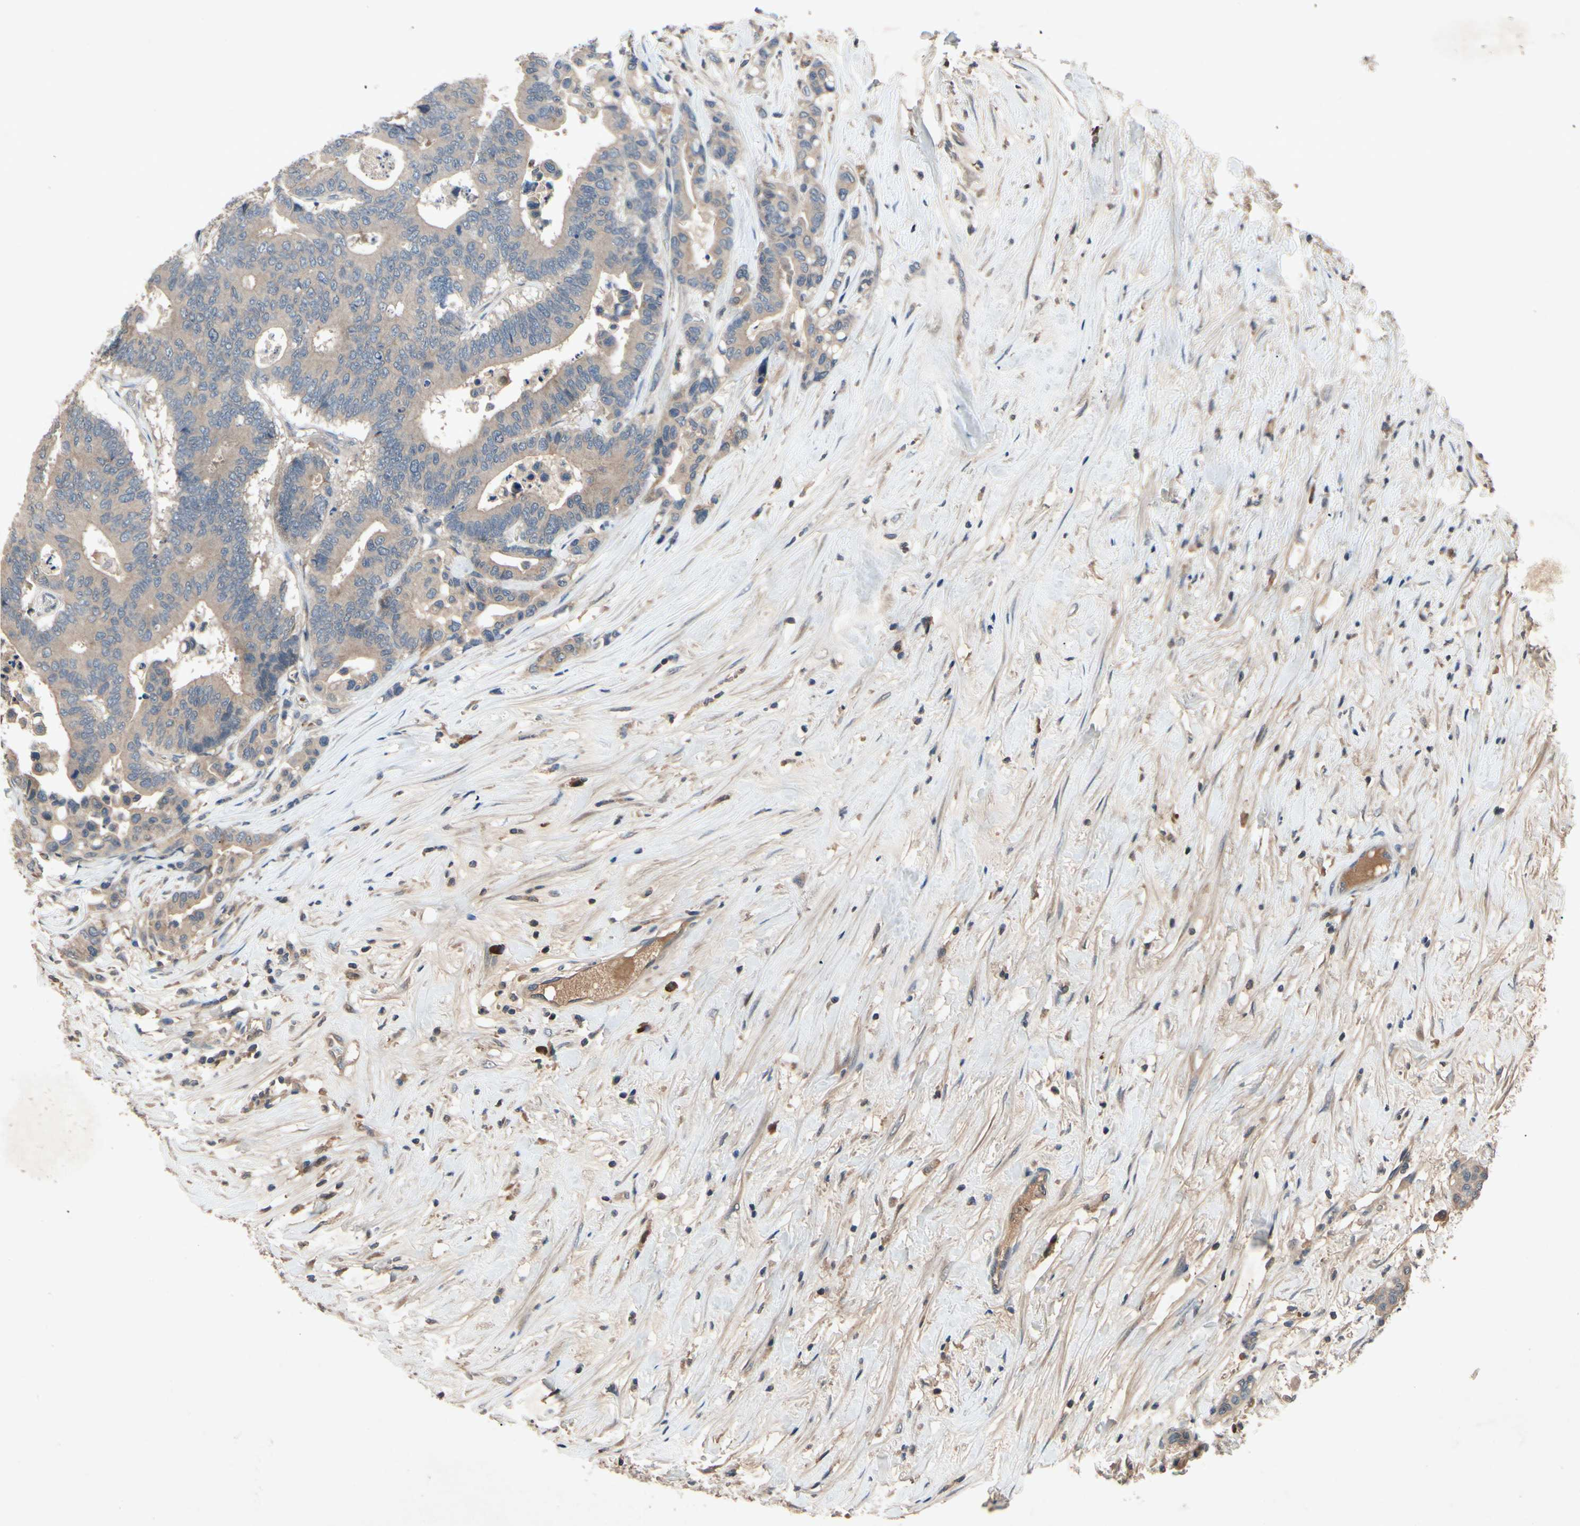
{"staining": {"intensity": "weak", "quantity": ">75%", "location": "cytoplasmic/membranous"}, "tissue": "colorectal cancer", "cell_type": "Tumor cells", "image_type": "cancer", "snomed": [{"axis": "morphology", "description": "Normal tissue, NOS"}, {"axis": "morphology", "description": "Adenocarcinoma, NOS"}, {"axis": "topography", "description": "Colon"}], "caption": "Colorectal adenocarcinoma was stained to show a protein in brown. There is low levels of weak cytoplasmic/membranous staining in about >75% of tumor cells.", "gene": "IL1RL1", "patient": {"sex": "male", "age": 82}}